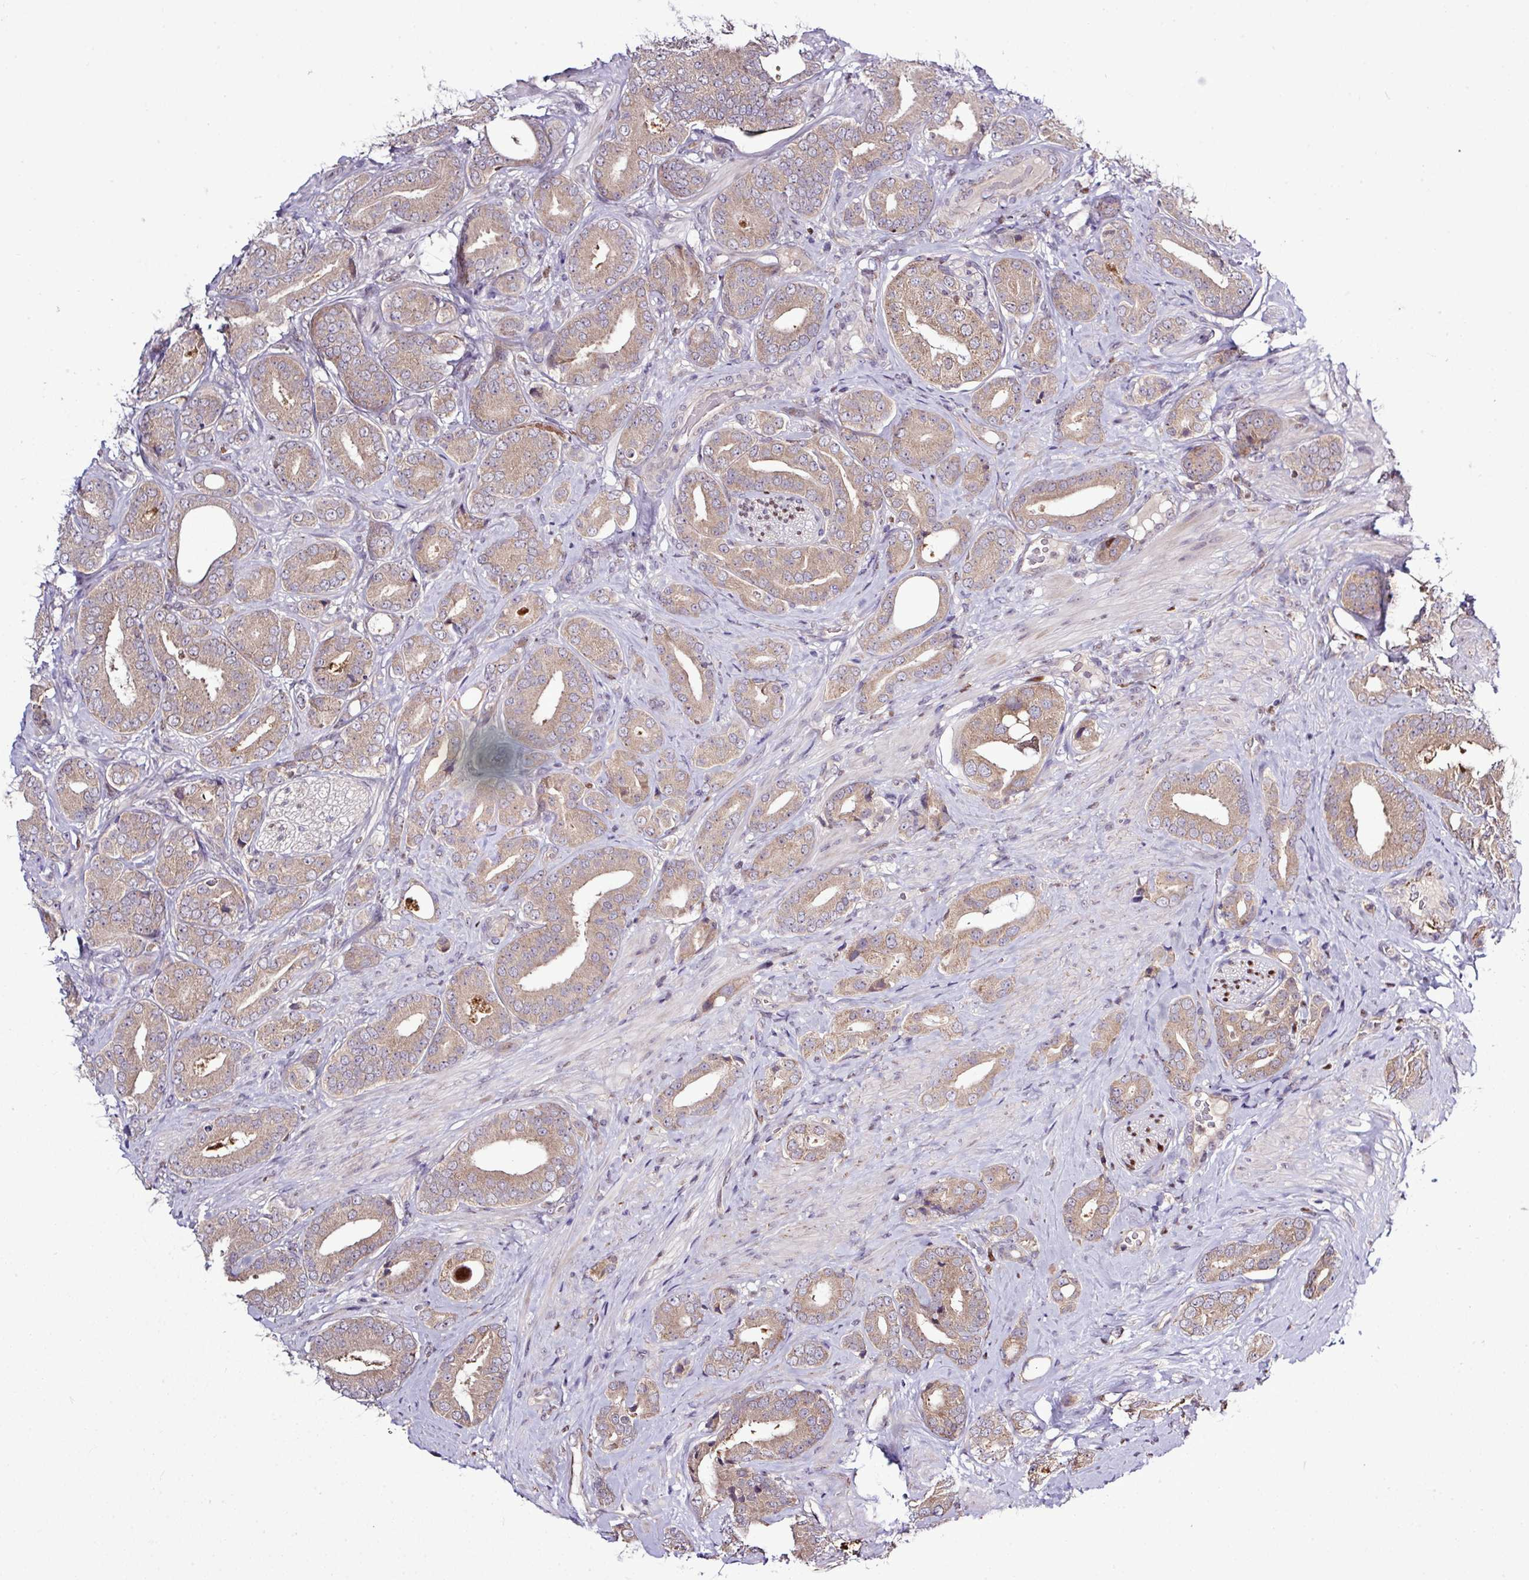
{"staining": {"intensity": "moderate", "quantity": ">75%", "location": "cytoplasmic/membranous"}, "tissue": "prostate cancer", "cell_type": "Tumor cells", "image_type": "cancer", "snomed": [{"axis": "morphology", "description": "Adenocarcinoma, High grade"}, {"axis": "topography", "description": "Prostate"}], "caption": "Tumor cells demonstrate medium levels of moderate cytoplasmic/membranous positivity in approximately >75% of cells in human adenocarcinoma (high-grade) (prostate).", "gene": "SKIC2", "patient": {"sex": "male", "age": 63}}